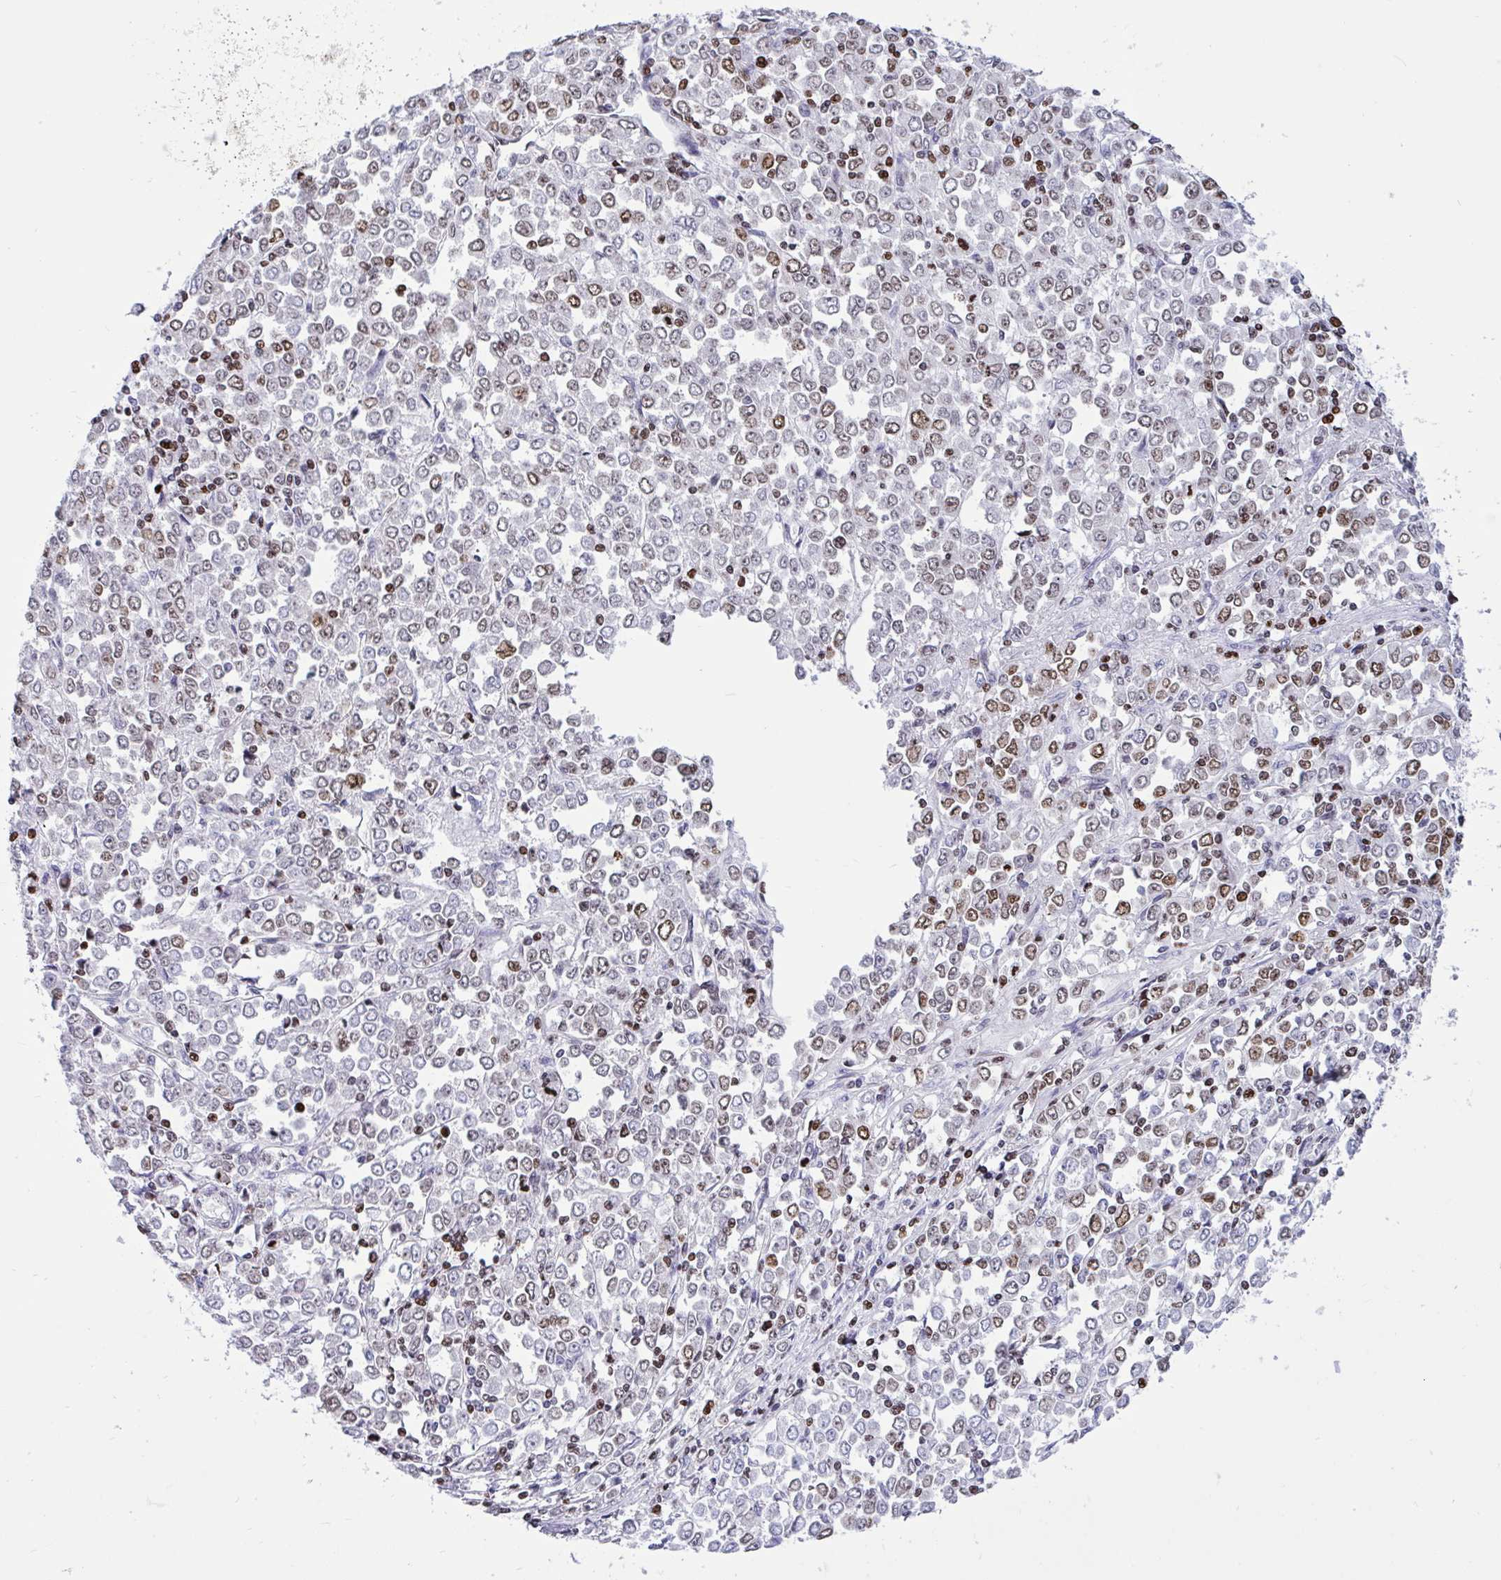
{"staining": {"intensity": "moderate", "quantity": "<25%", "location": "nuclear"}, "tissue": "stomach cancer", "cell_type": "Tumor cells", "image_type": "cancer", "snomed": [{"axis": "morphology", "description": "Adenocarcinoma, NOS"}, {"axis": "topography", "description": "Stomach, upper"}], "caption": "High-magnification brightfield microscopy of stomach cancer (adenocarcinoma) stained with DAB (brown) and counterstained with hematoxylin (blue). tumor cells exhibit moderate nuclear positivity is identified in approximately<25% of cells.", "gene": "HMGB2", "patient": {"sex": "male", "age": 70}}